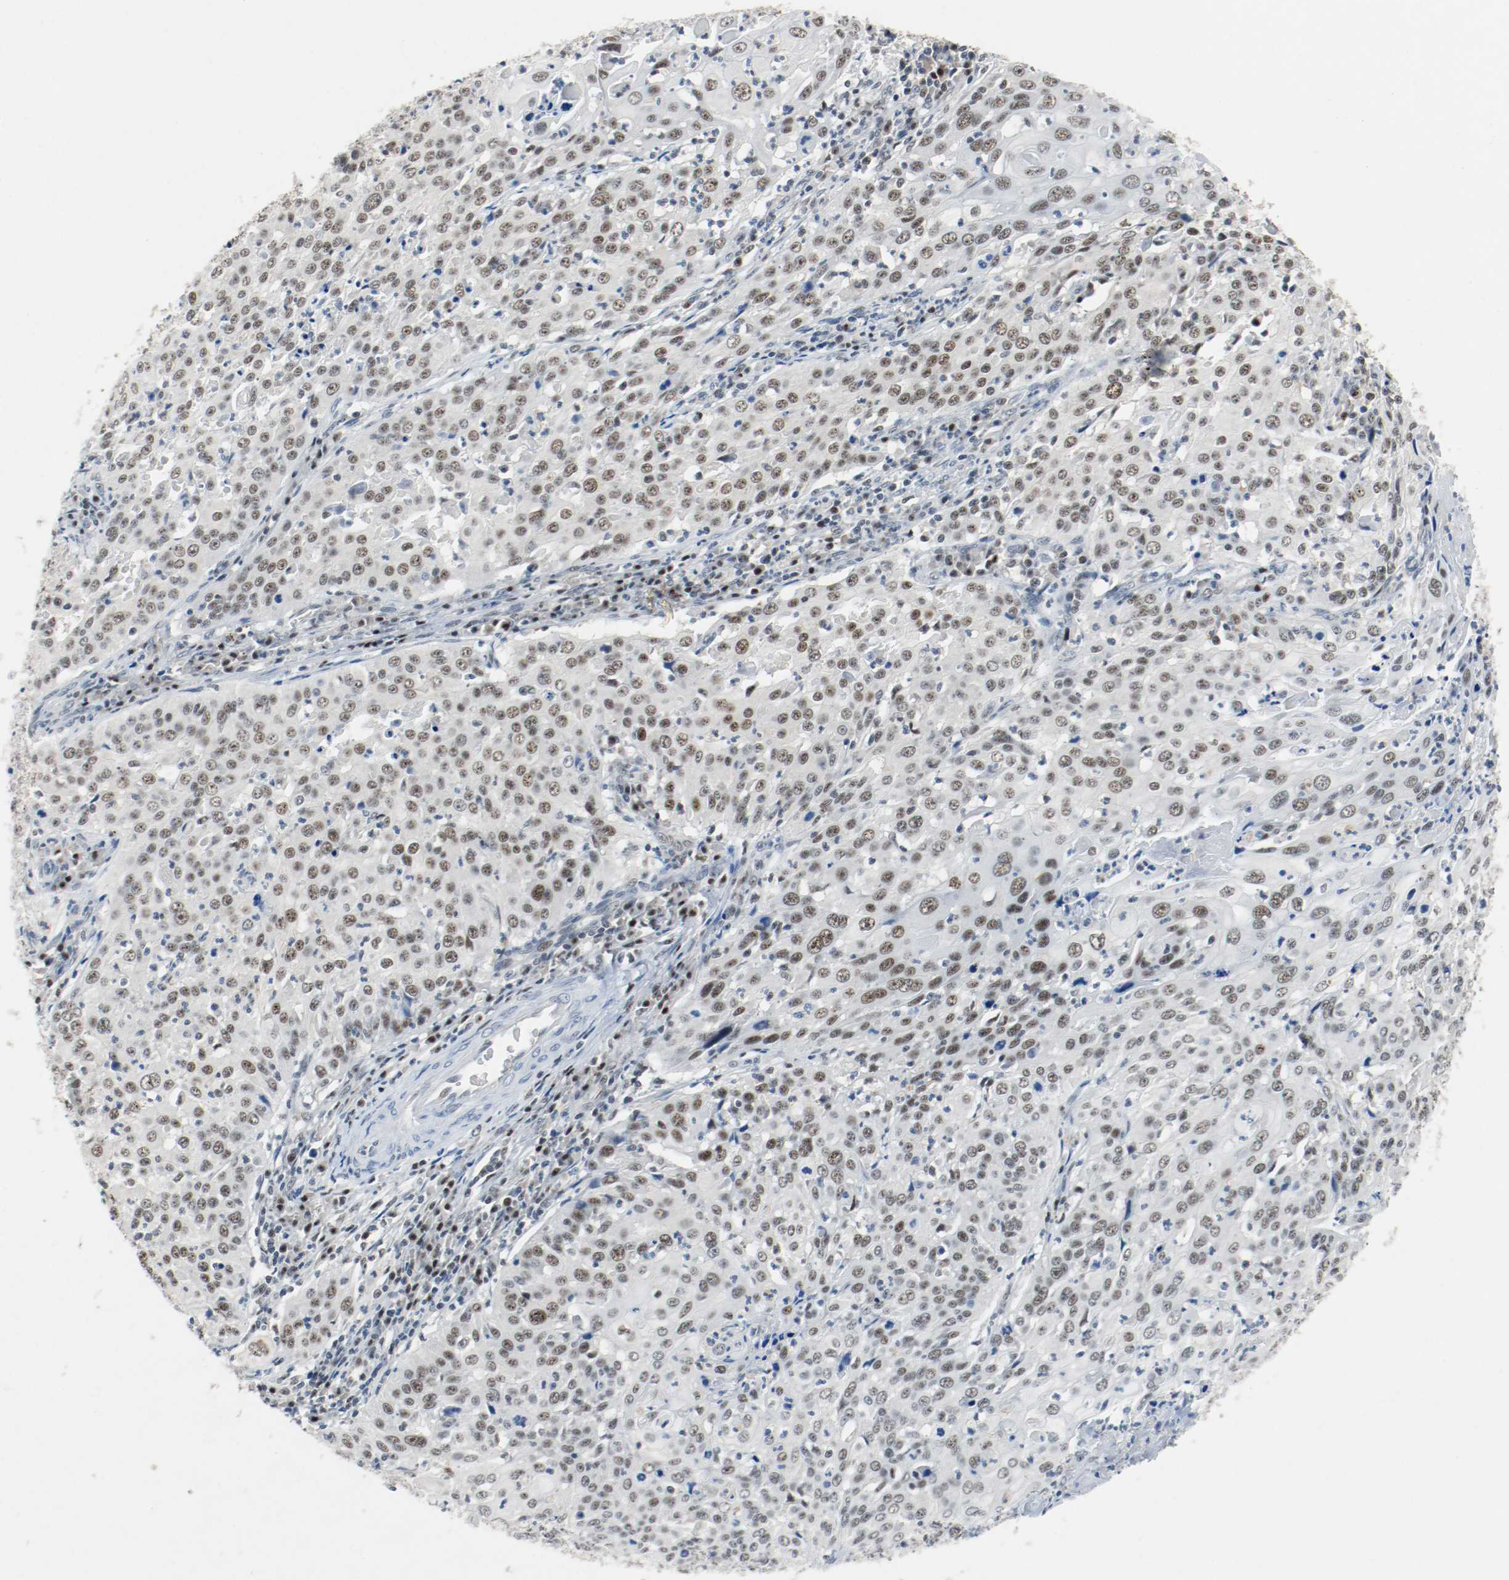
{"staining": {"intensity": "strong", "quantity": "25%-75%", "location": "nuclear"}, "tissue": "cervical cancer", "cell_type": "Tumor cells", "image_type": "cancer", "snomed": [{"axis": "morphology", "description": "Squamous cell carcinoma, NOS"}, {"axis": "topography", "description": "Cervix"}], "caption": "Squamous cell carcinoma (cervical) stained with DAB immunohistochemistry displays high levels of strong nuclear expression in about 25%-75% of tumor cells.", "gene": "ASH1L", "patient": {"sex": "female", "age": 39}}